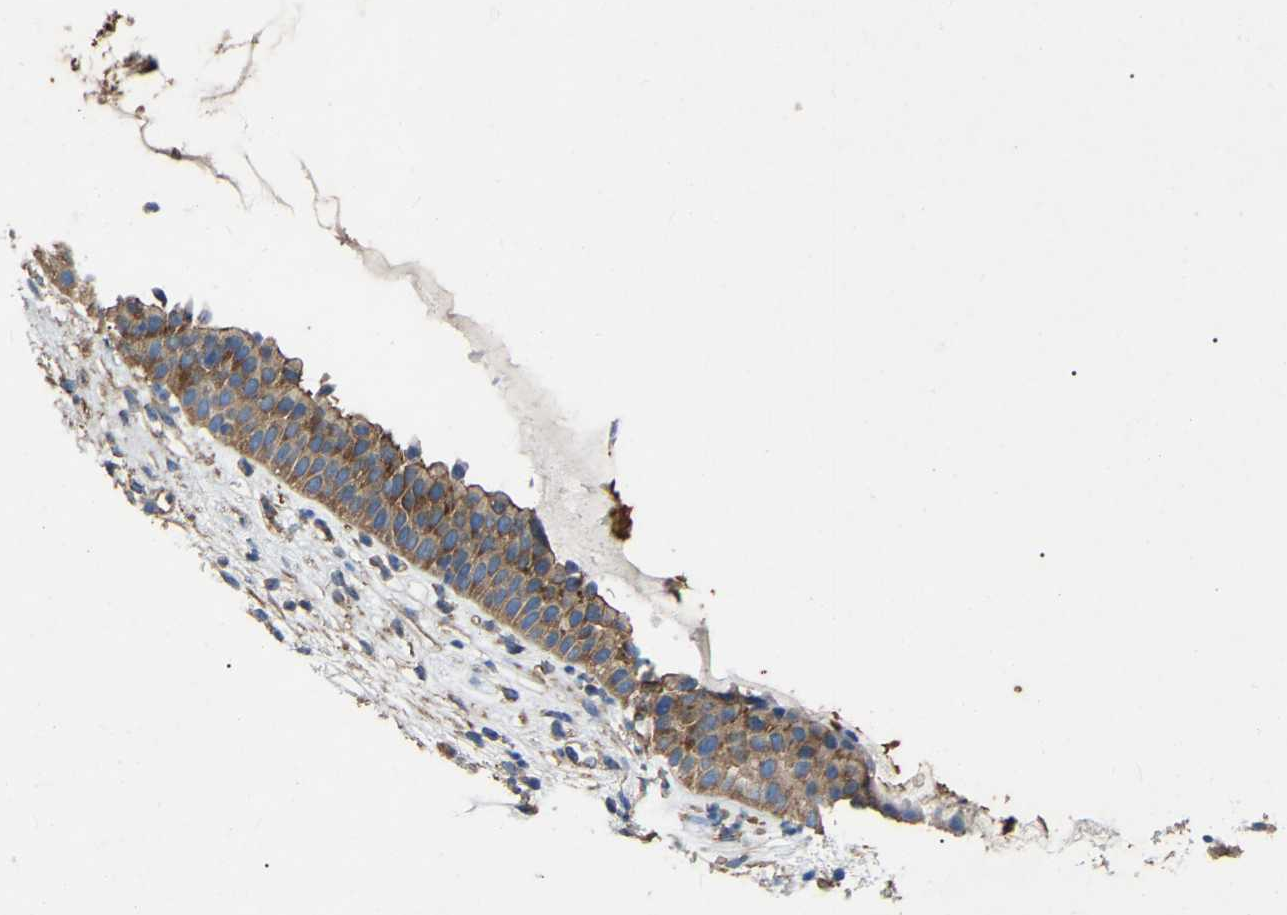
{"staining": {"intensity": "moderate", "quantity": ">75%", "location": "cytoplasmic/membranous"}, "tissue": "nasopharynx", "cell_type": "Respiratory epithelial cells", "image_type": "normal", "snomed": [{"axis": "morphology", "description": "Normal tissue, NOS"}, {"axis": "topography", "description": "Nasopharynx"}], "caption": "Protein positivity by immunohistochemistry displays moderate cytoplasmic/membranous positivity in about >75% of respiratory epithelial cells in benign nasopharynx. (Stains: DAB (3,3'-diaminobenzidine) in brown, nuclei in blue, Microscopy: brightfield microscopy at high magnification).", "gene": "AIMP1", "patient": {"sex": "male", "age": 21}}